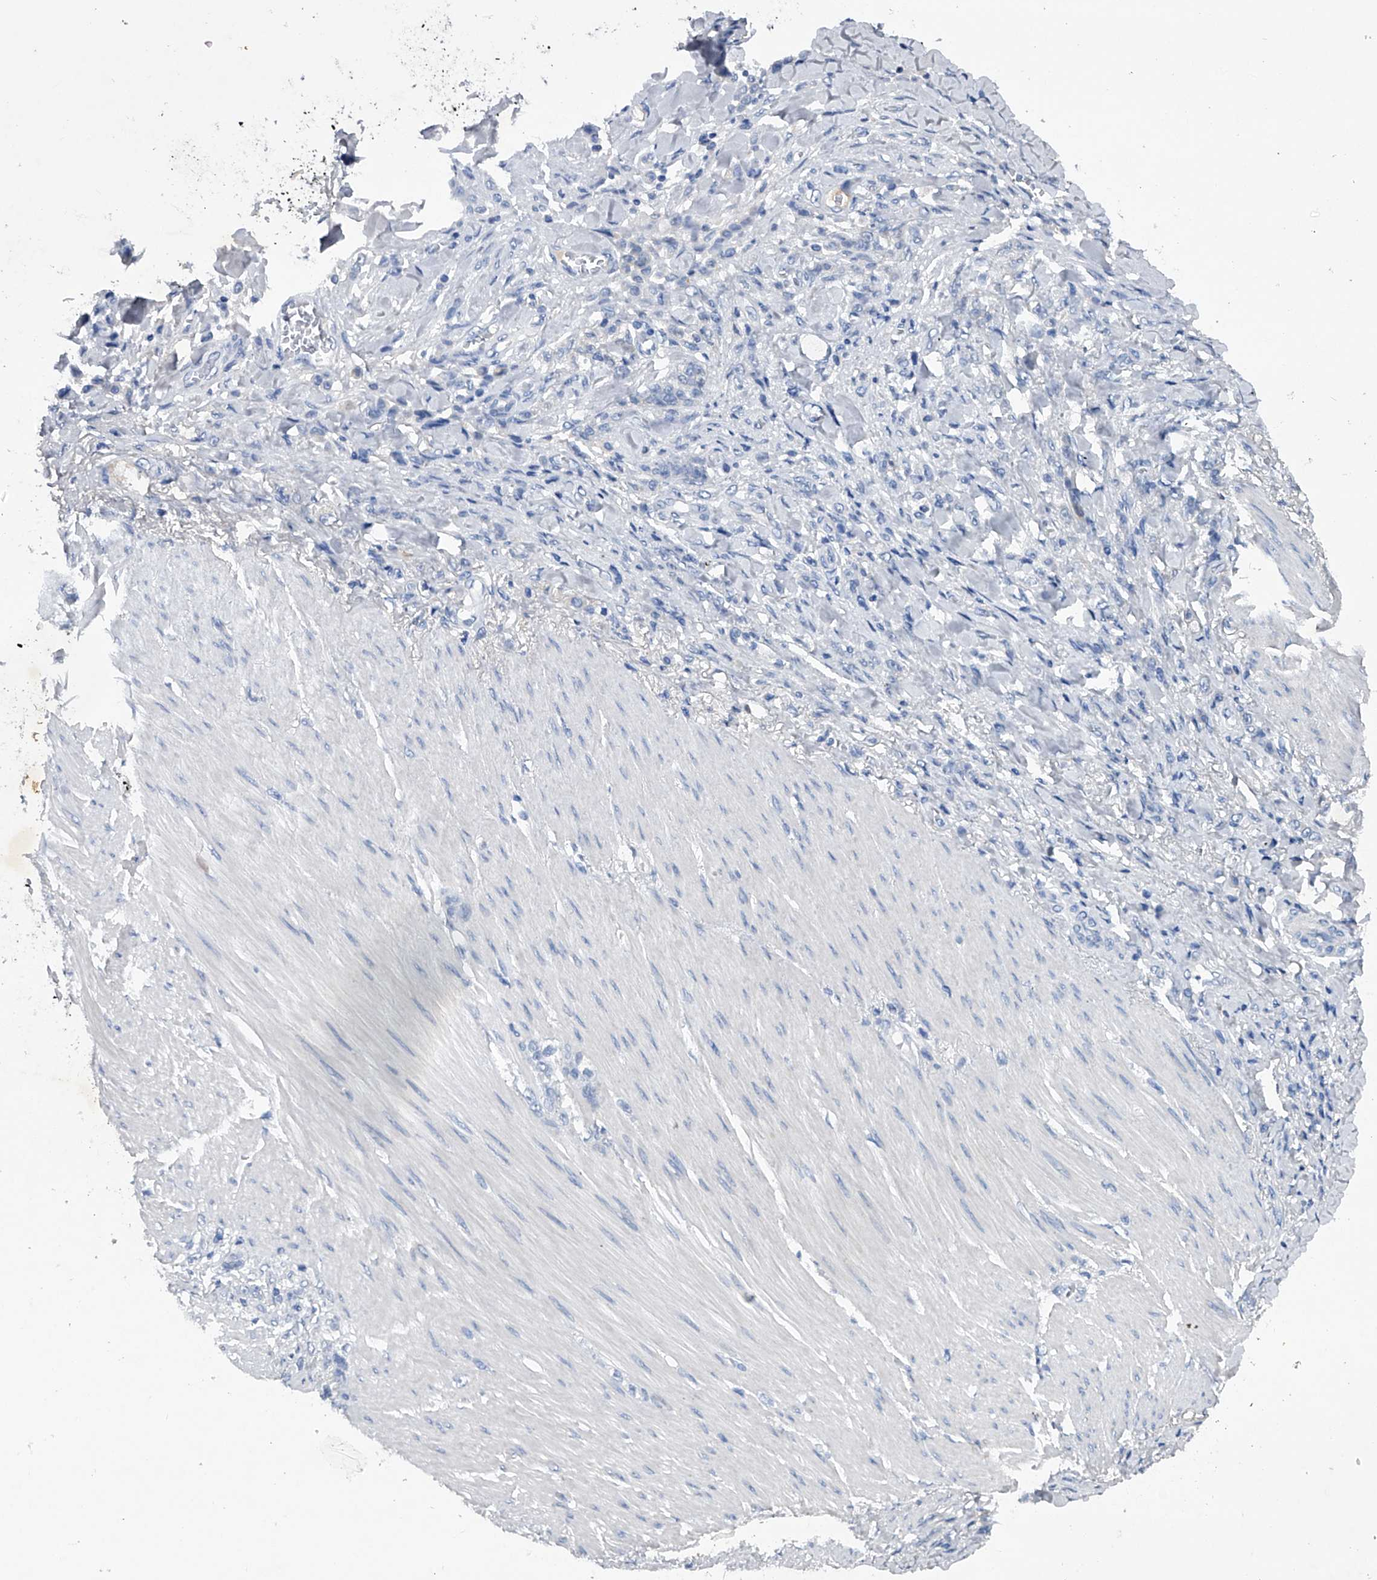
{"staining": {"intensity": "negative", "quantity": "none", "location": "none"}, "tissue": "stomach cancer", "cell_type": "Tumor cells", "image_type": "cancer", "snomed": [{"axis": "morphology", "description": "Normal tissue, NOS"}, {"axis": "morphology", "description": "Adenocarcinoma, NOS"}, {"axis": "topography", "description": "Stomach"}], "caption": "An image of adenocarcinoma (stomach) stained for a protein exhibits no brown staining in tumor cells.", "gene": "ASNS", "patient": {"sex": "male", "age": 82}}